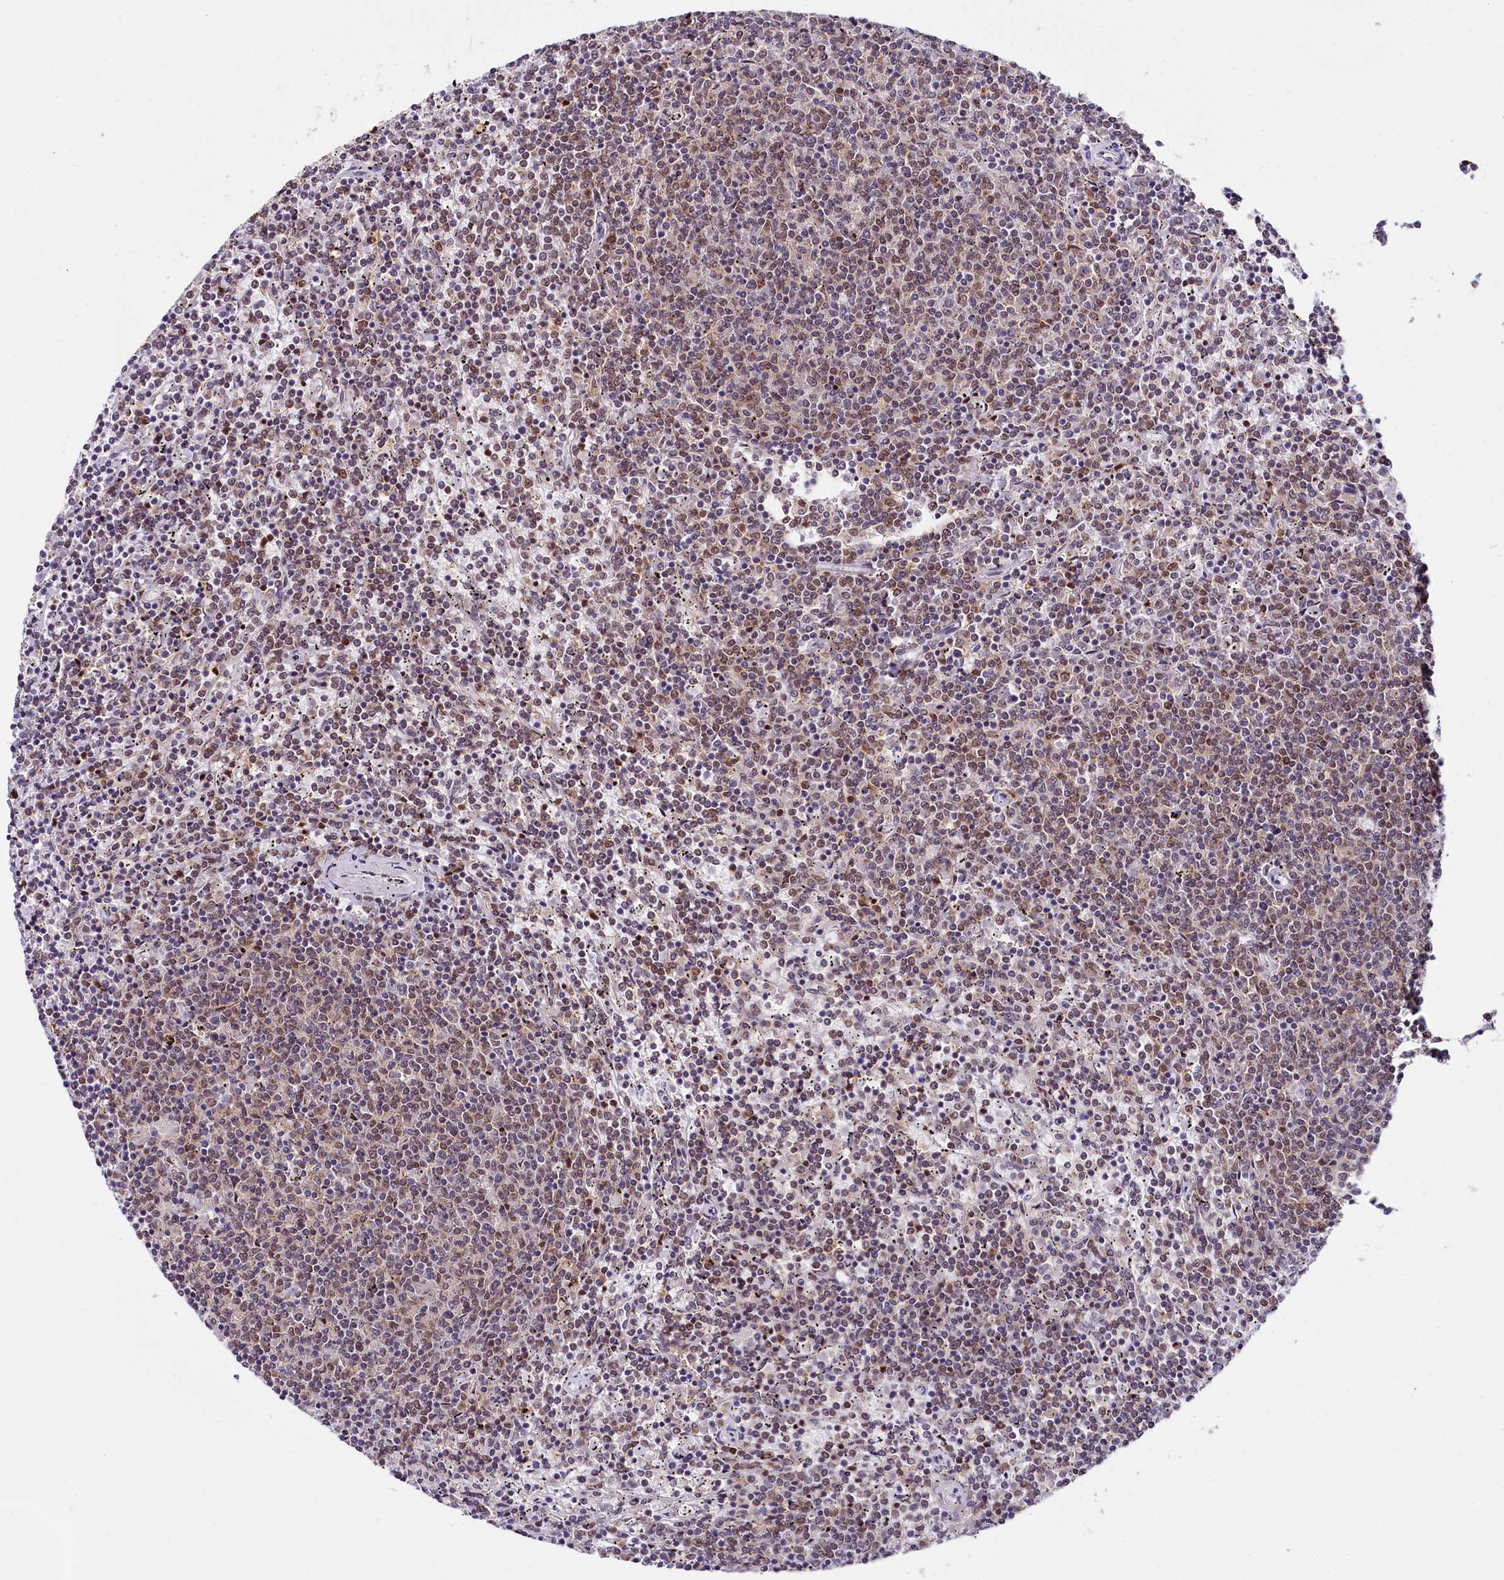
{"staining": {"intensity": "moderate", "quantity": "25%-75%", "location": "nuclear"}, "tissue": "lymphoma", "cell_type": "Tumor cells", "image_type": "cancer", "snomed": [{"axis": "morphology", "description": "Malignant lymphoma, non-Hodgkin's type, Low grade"}, {"axis": "topography", "description": "Spleen"}], "caption": "Immunohistochemistry (IHC) histopathology image of neoplastic tissue: human lymphoma stained using IHC shows medium levels of moderate protein expression localized specifically in the nuclear of tumor cells, appearing as a nuclear brown color.", "gene": "SCAF11", "patient": {"sex": "female", "age": 50}}